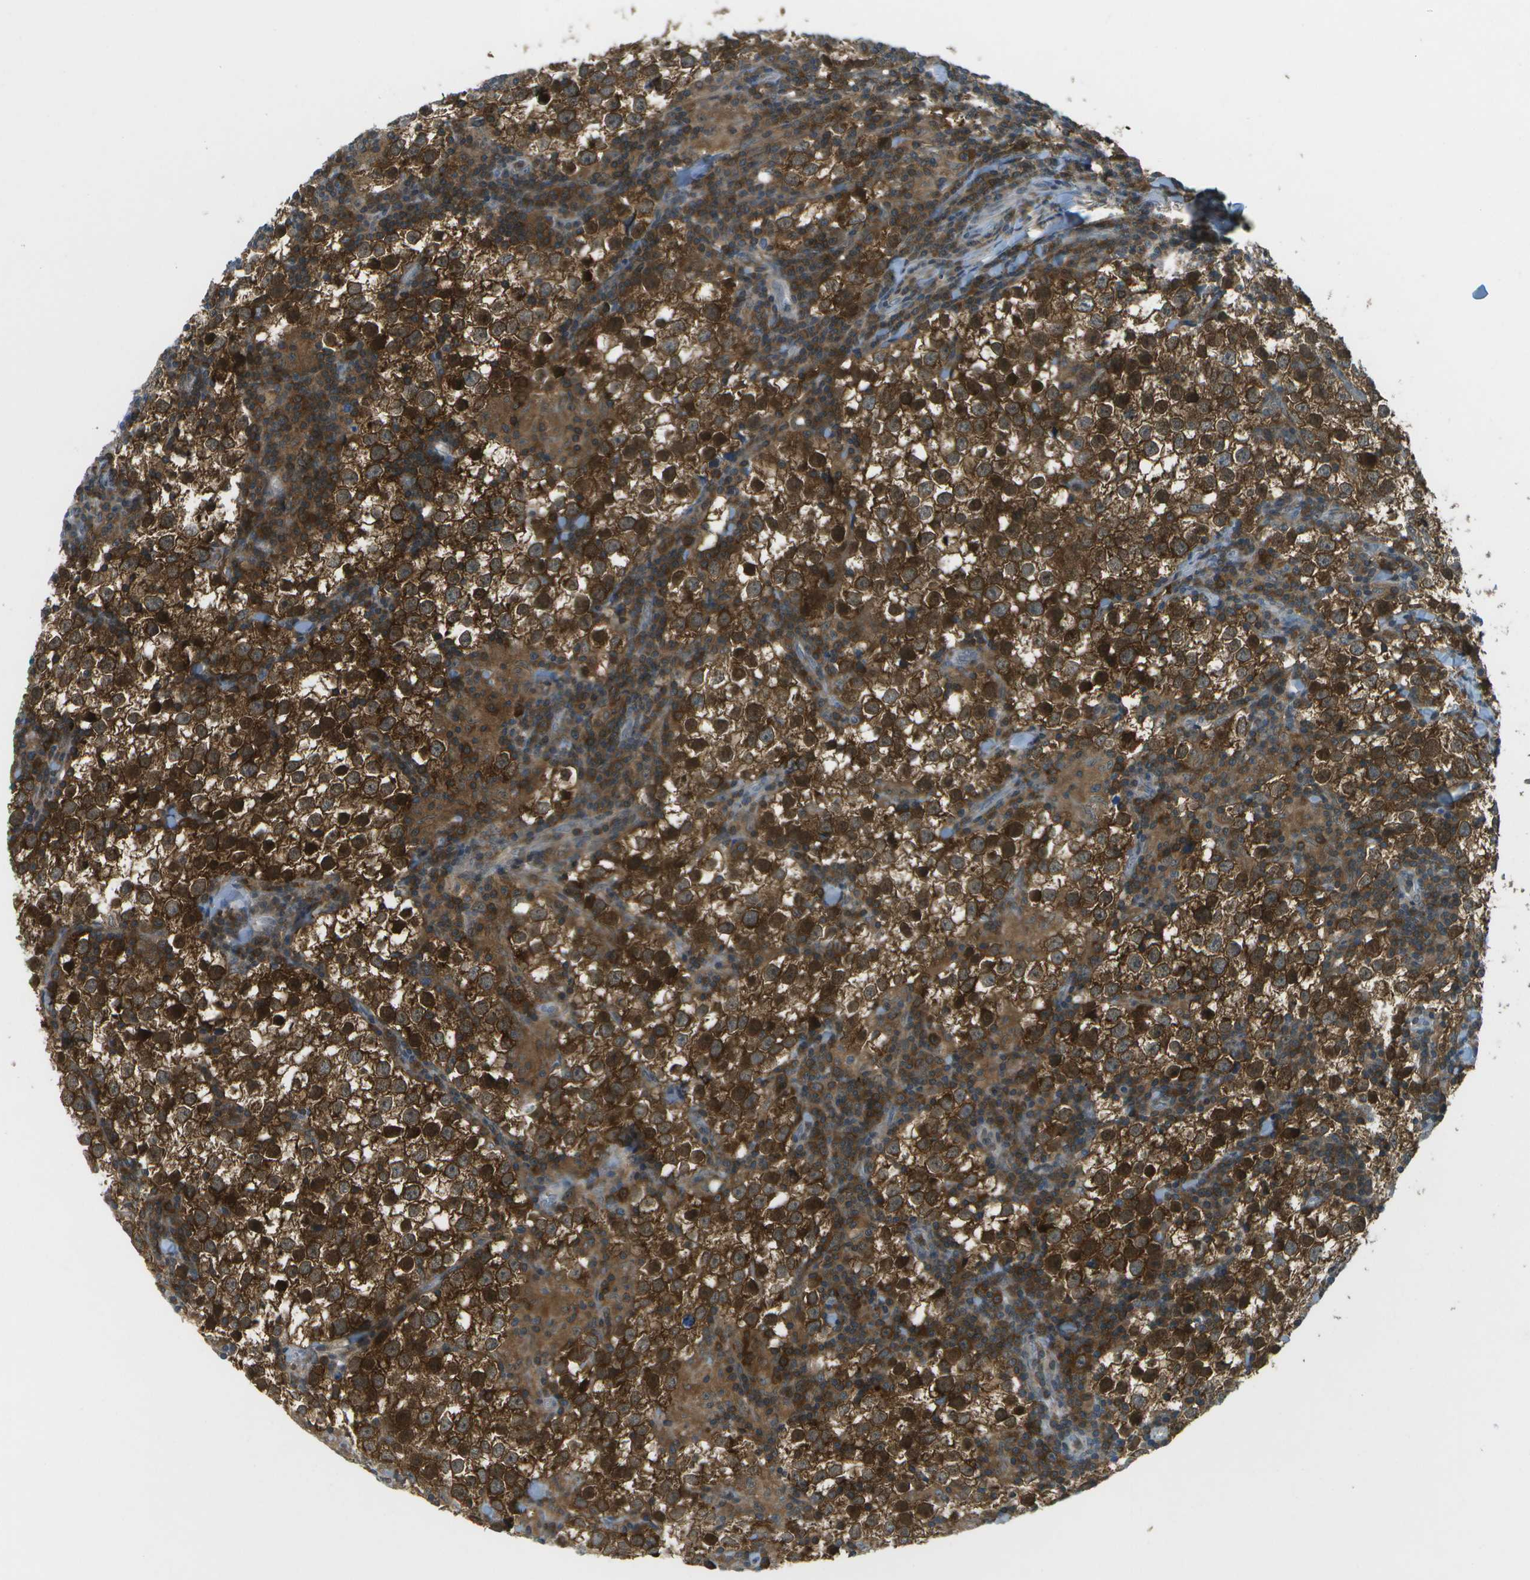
{"staining": {"intensity": "strong", "quantity": ">75%", "location": "cytoplasmic/membranous,nuclear"}, "tissue": "testis cancer", "cell_type": "Tumor cells", "image_type": "cancer", "snomed": [{"axis": "morphology", "description": "Seminoma, NOS"}, {"axis": "morphology", "description": "Carcinoma, Embryonal, NOS"}, {"axis": "topography", "description": "Testis"}], "caption": "Protein expression analysis of human embryonal carcinoma (testis) reveals strong cytoplasmic/membranous and nuclear staining in about >75% of tumor cells.", "gene": "CDH23", "patient": {"sex": "male", "age": 36}}